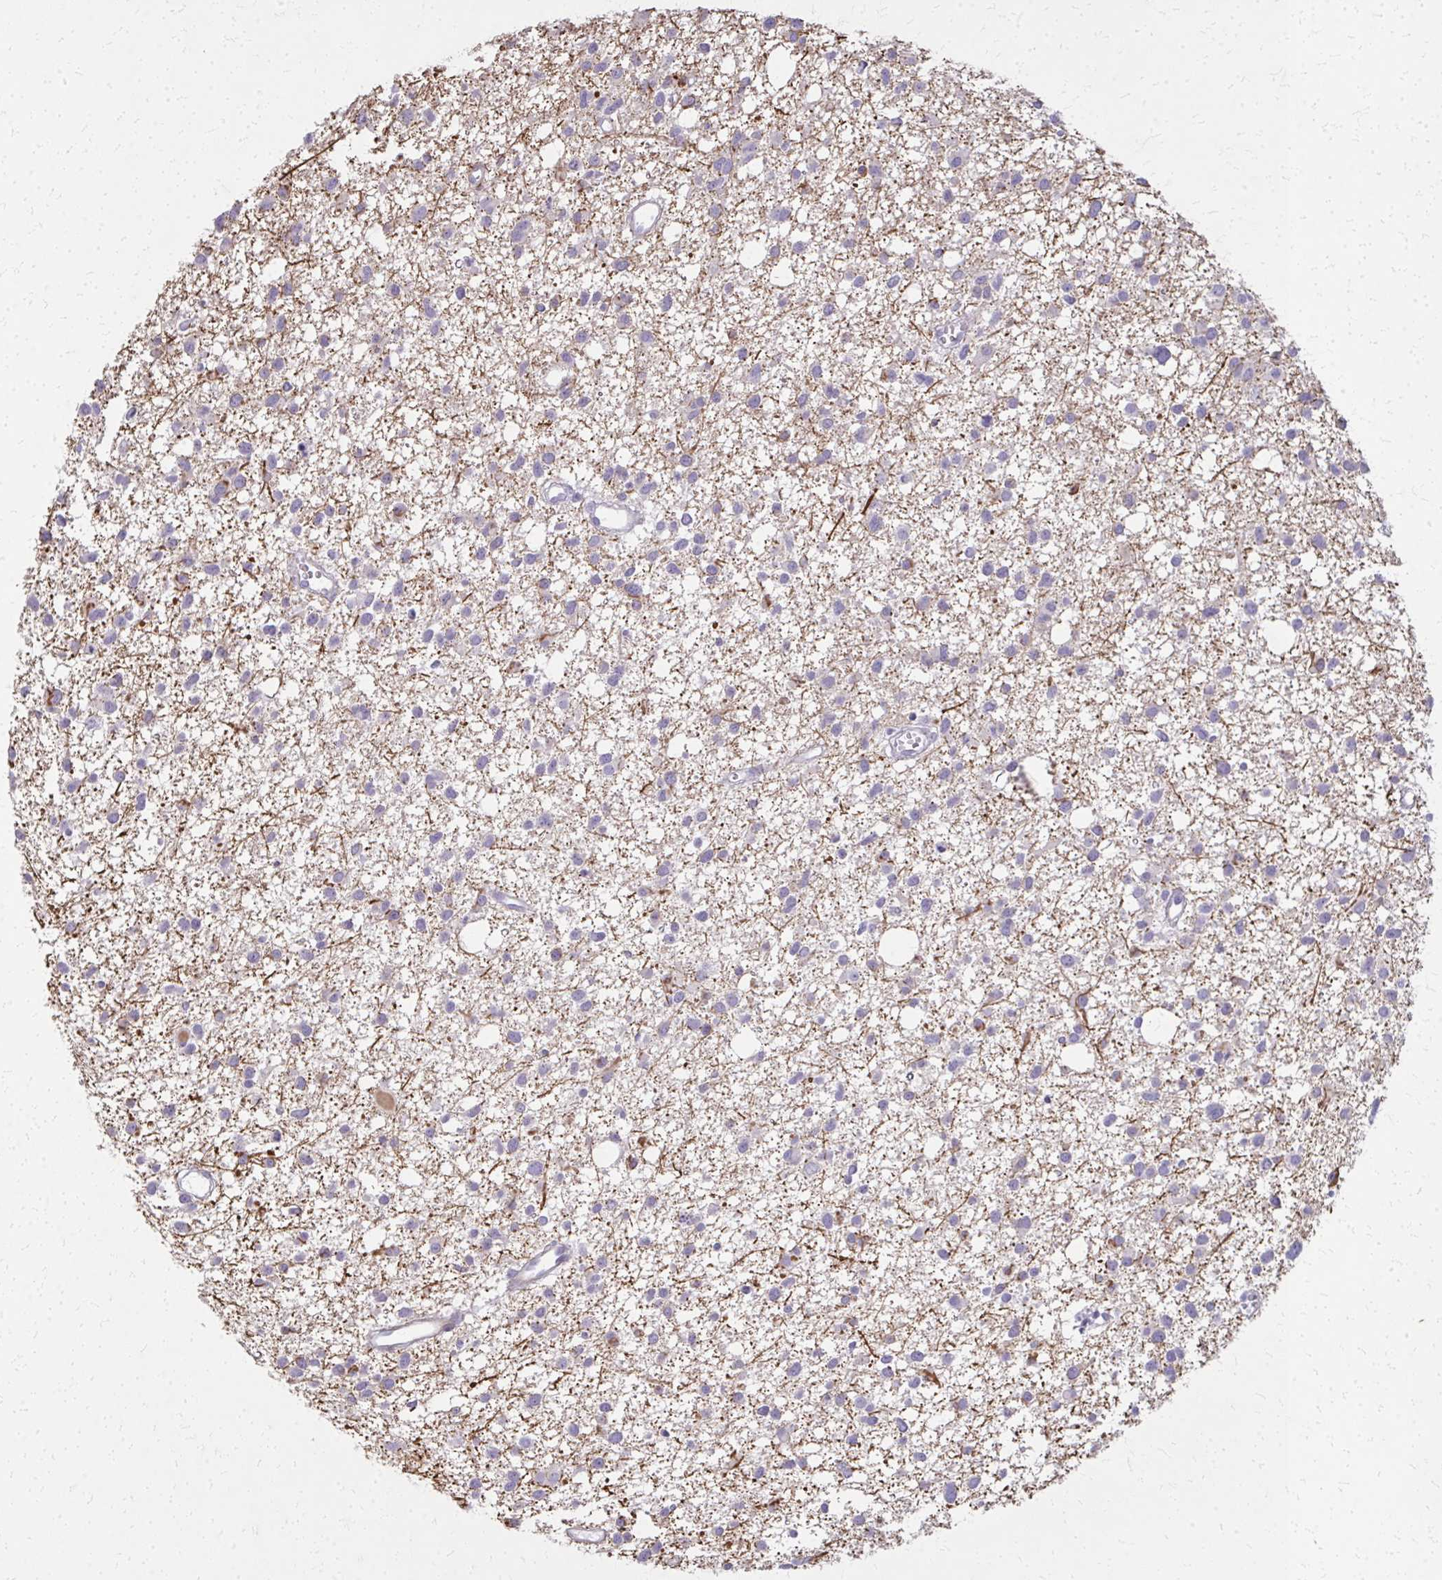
{"staining": {"intensity": "negative", "quantity": "none", "location": "none"}, "tissue": "glioma", "cell_type": "Tumor cells", "image_type": "cancer", "snomed": [{"axis": "morphology", "description": "Glioma, malignant, High grade"}, {"axis": "topography", "description": "Brain"}], "caption": "This is an IHC photomicrograph of glioma. There is no positivity in tumor cells.", "gene": "TENM4", "patient": {"sex": "male", "age": 23}}